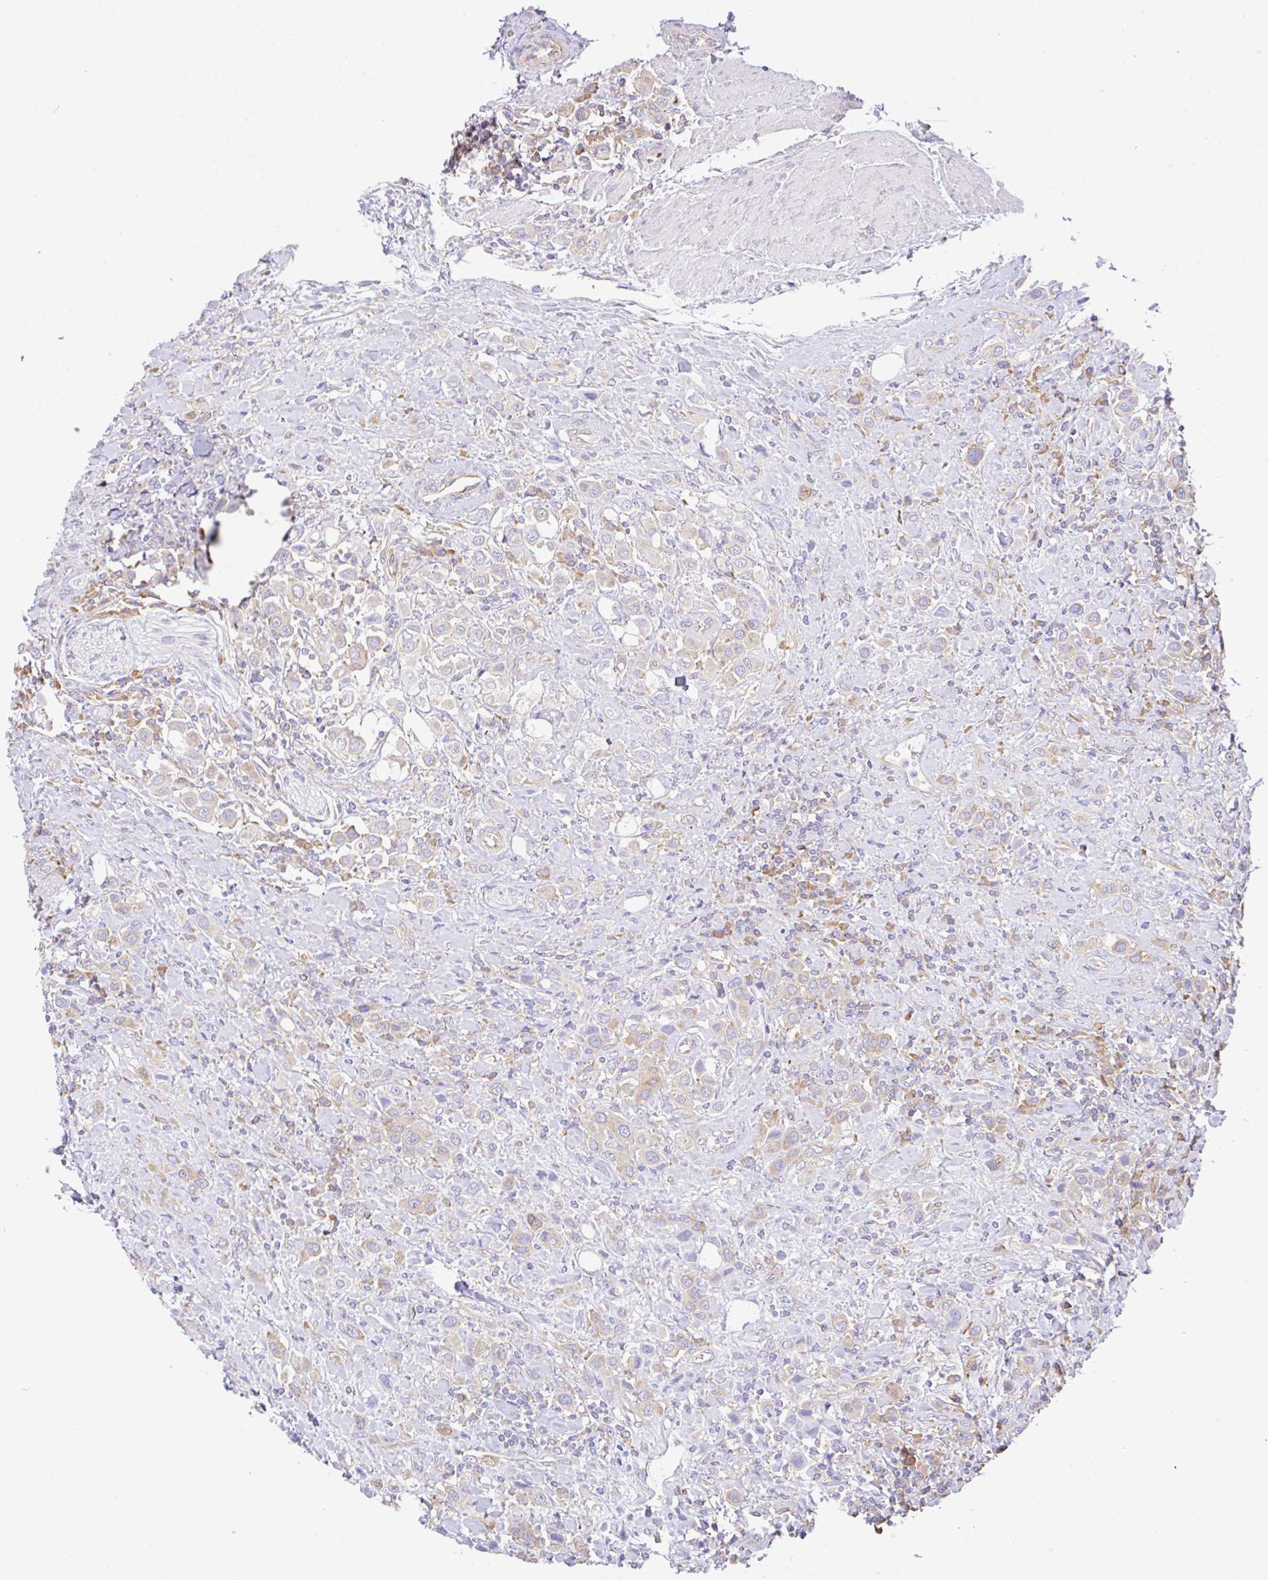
{"staining": {"intensity": "weak", "quantity": "25%-75%", "location": "cytoplasmic/membranous"}, "tissue": "urothelial cancer", "cell_type": "Tumor cells", "image_type": "cancer", "snomed": [{"axis": "morphology", "description": "Urothelial carcinoma, High grade"}, {"axis": "topography", "description": "Urinary bladder"}], "caption": "Brown immunohistochemical staining in urothelial carcinoma (high-grade) demonstrates weak cytoplasmic/membranous expression in approximately 25%-75% of tumor cells. The staining was performed using DAB to visualize the protein expression in brown, while the nuclei were stained in blue with hematoxylin (Magnification: 20x).", "gene": "GFPT2", "patient": {"sex": "male", "age": 50}}